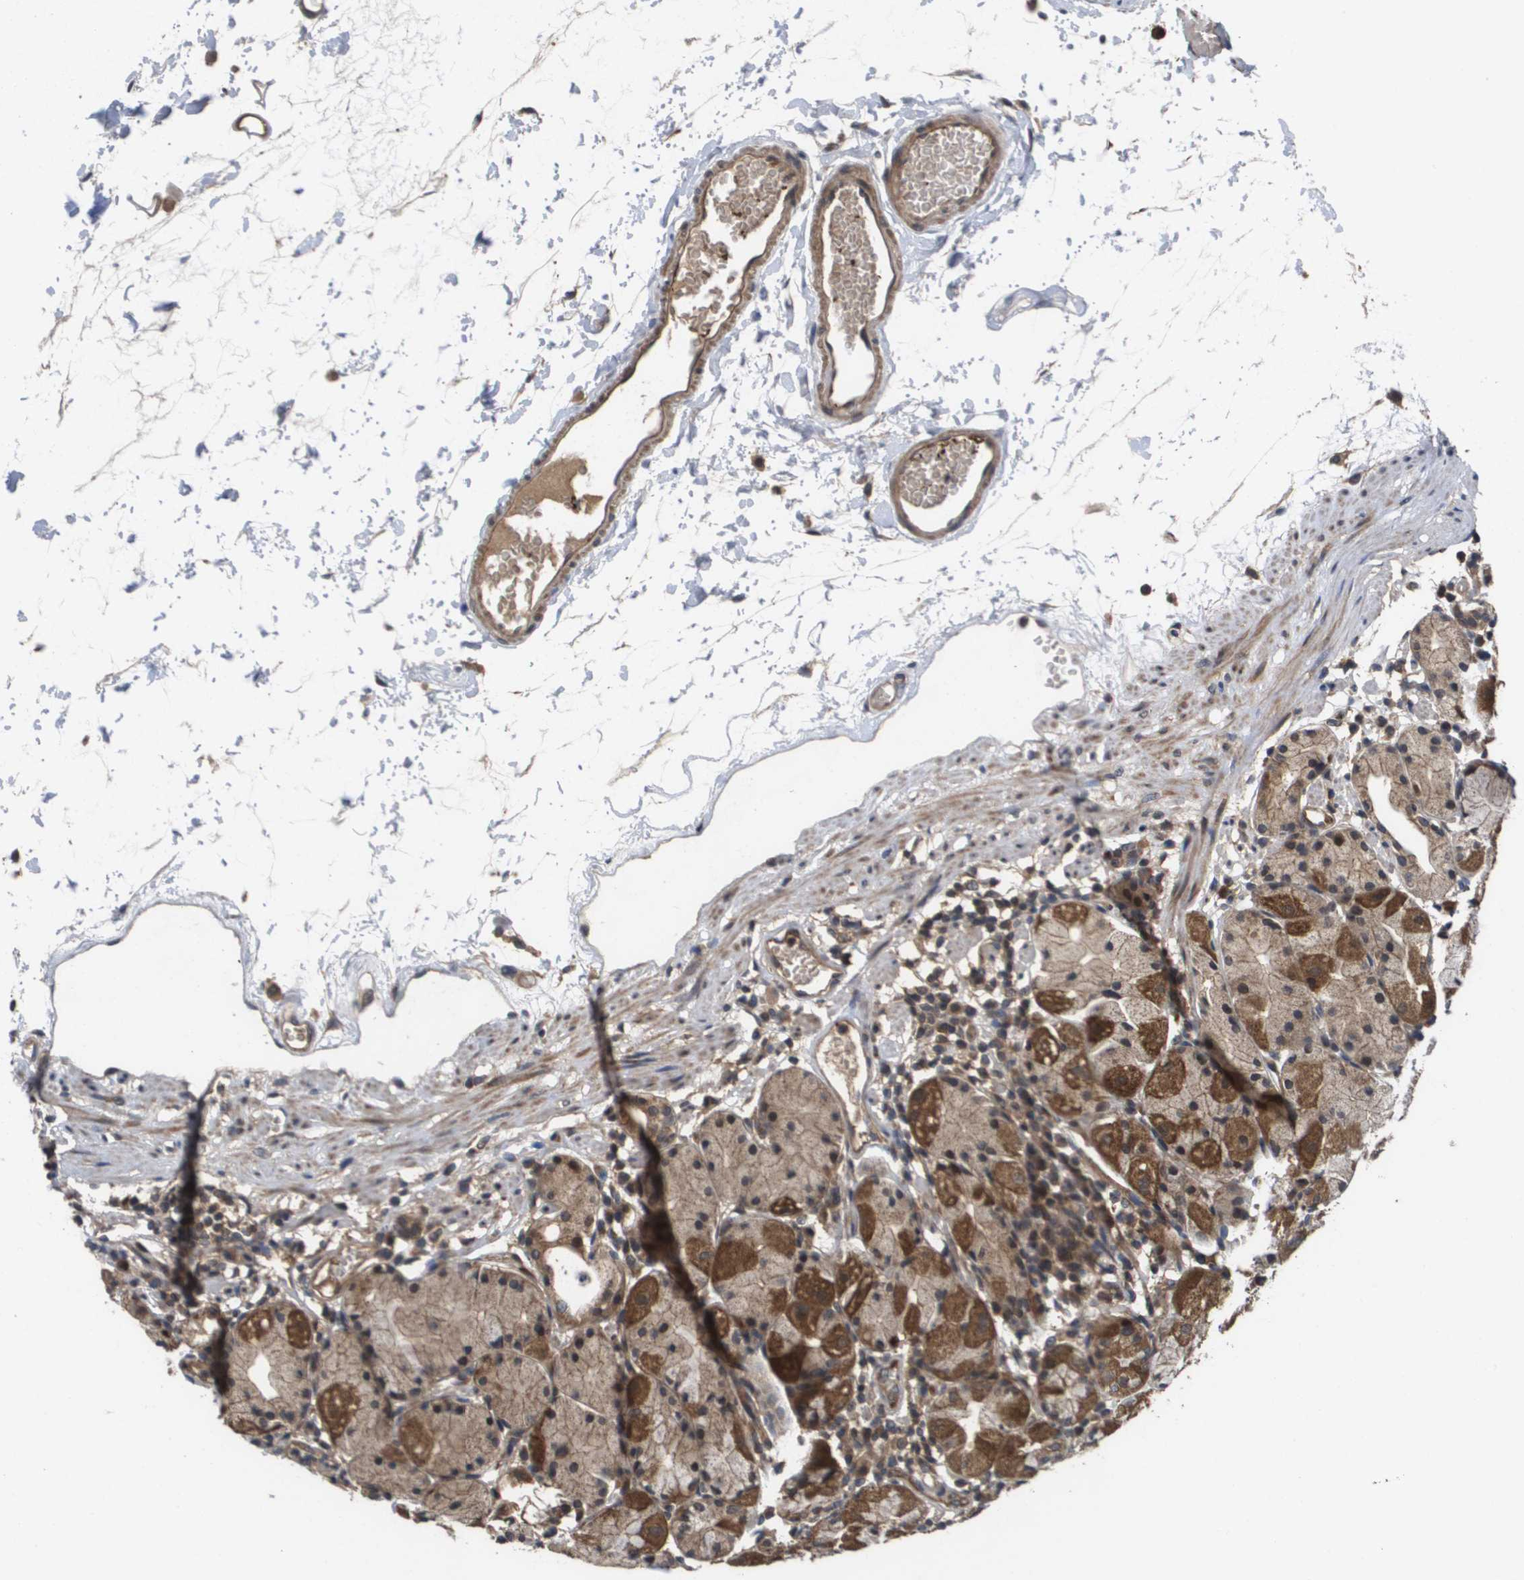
{"staining": {"intensity": "moderate", "quantity": ">75%", "location": "cytoplasmic/membranous"}, "tissue": "stomach", "cell_type": "Glandular cells", "image_type": "normal", "snomed": [{"axis": "morphology", "description": "Normal tissue, NOS"}, {"axis": "topography", "description": "Stomach"}, {"axis": "topography", "description": "Stomach, lower"}], "caption": "Stomach stained for a protein (brown) exhibits moderate cytoplasmic/membranous positive expression in approximately >75% of glandular cells.", "gene": "RBM38", "patient": {"sex": "female", "age": 75}}